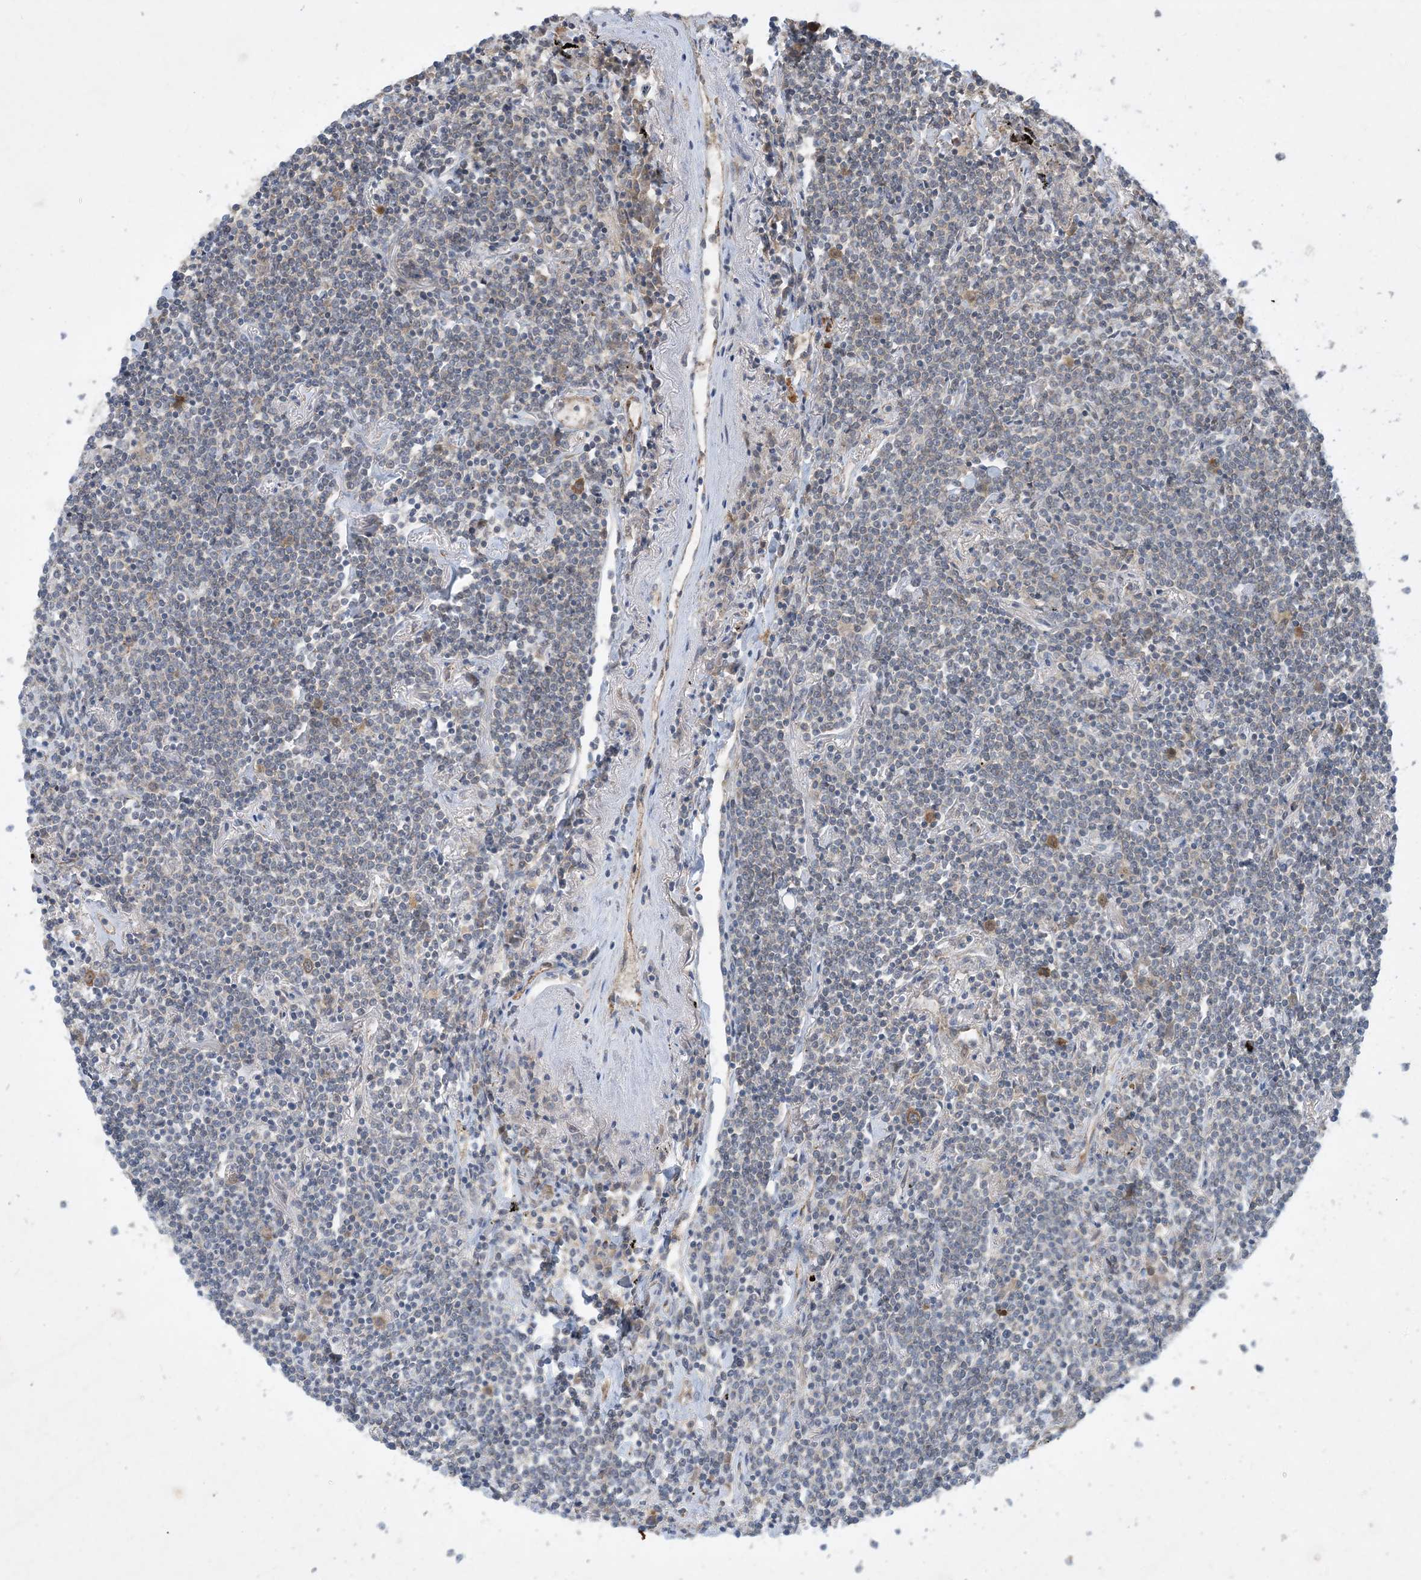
{"staining": {"intensity": "negative", "quantity": "none", "location": "none"}, "tissue": "lymphoma", "cell_type": "Tumor cells", "image_type": "cancer", "snomed": [{"axis": "morphology", "description": "Malignant lymphoma, non-Hodgkin's type, Low grade"}, {"axis": "topography", "description": "Lung"}], "caption": "The IHC image has no significant staining in tumor cells of lymphoma tissue.", "gene": "TINAG", "patient": {"sex": "female", "age": 71}}